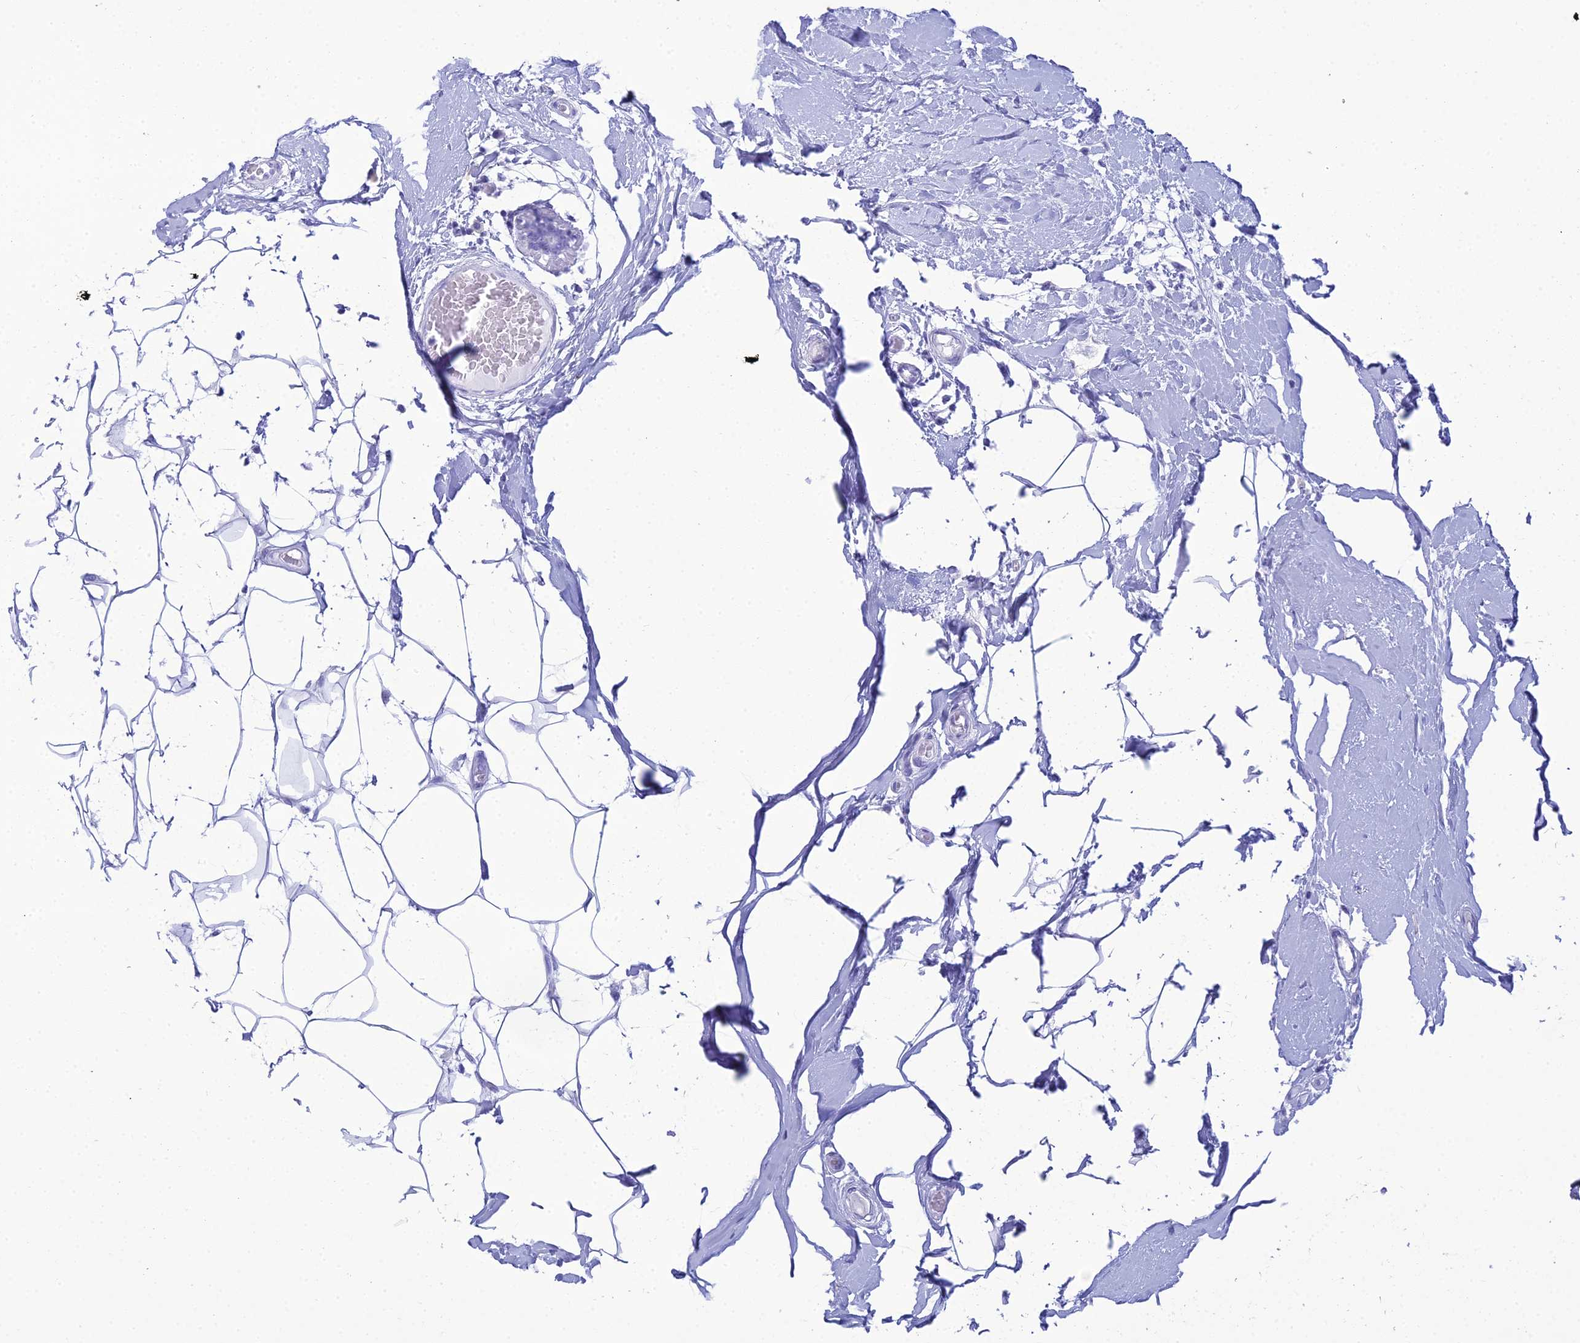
{"staining": {"intensity": "negative", "quantity": "none", "location": "none"}, "tissue": "breast cancer", "cell_type": "Tumor cells", "image_type": "cancer", "snomed": [{"axis": "morphology", "description": "Duct carcinoma"}, {"axis": "topography", "description": "Breast"}], "caption": "Intraductal carcinoma (breast) stained for a protein using immunohistochemistry (IHC) demonstrates no positivity tumor cells.", "gene": "ZNF442", "patient": {"sex": "female", "age": 75}}